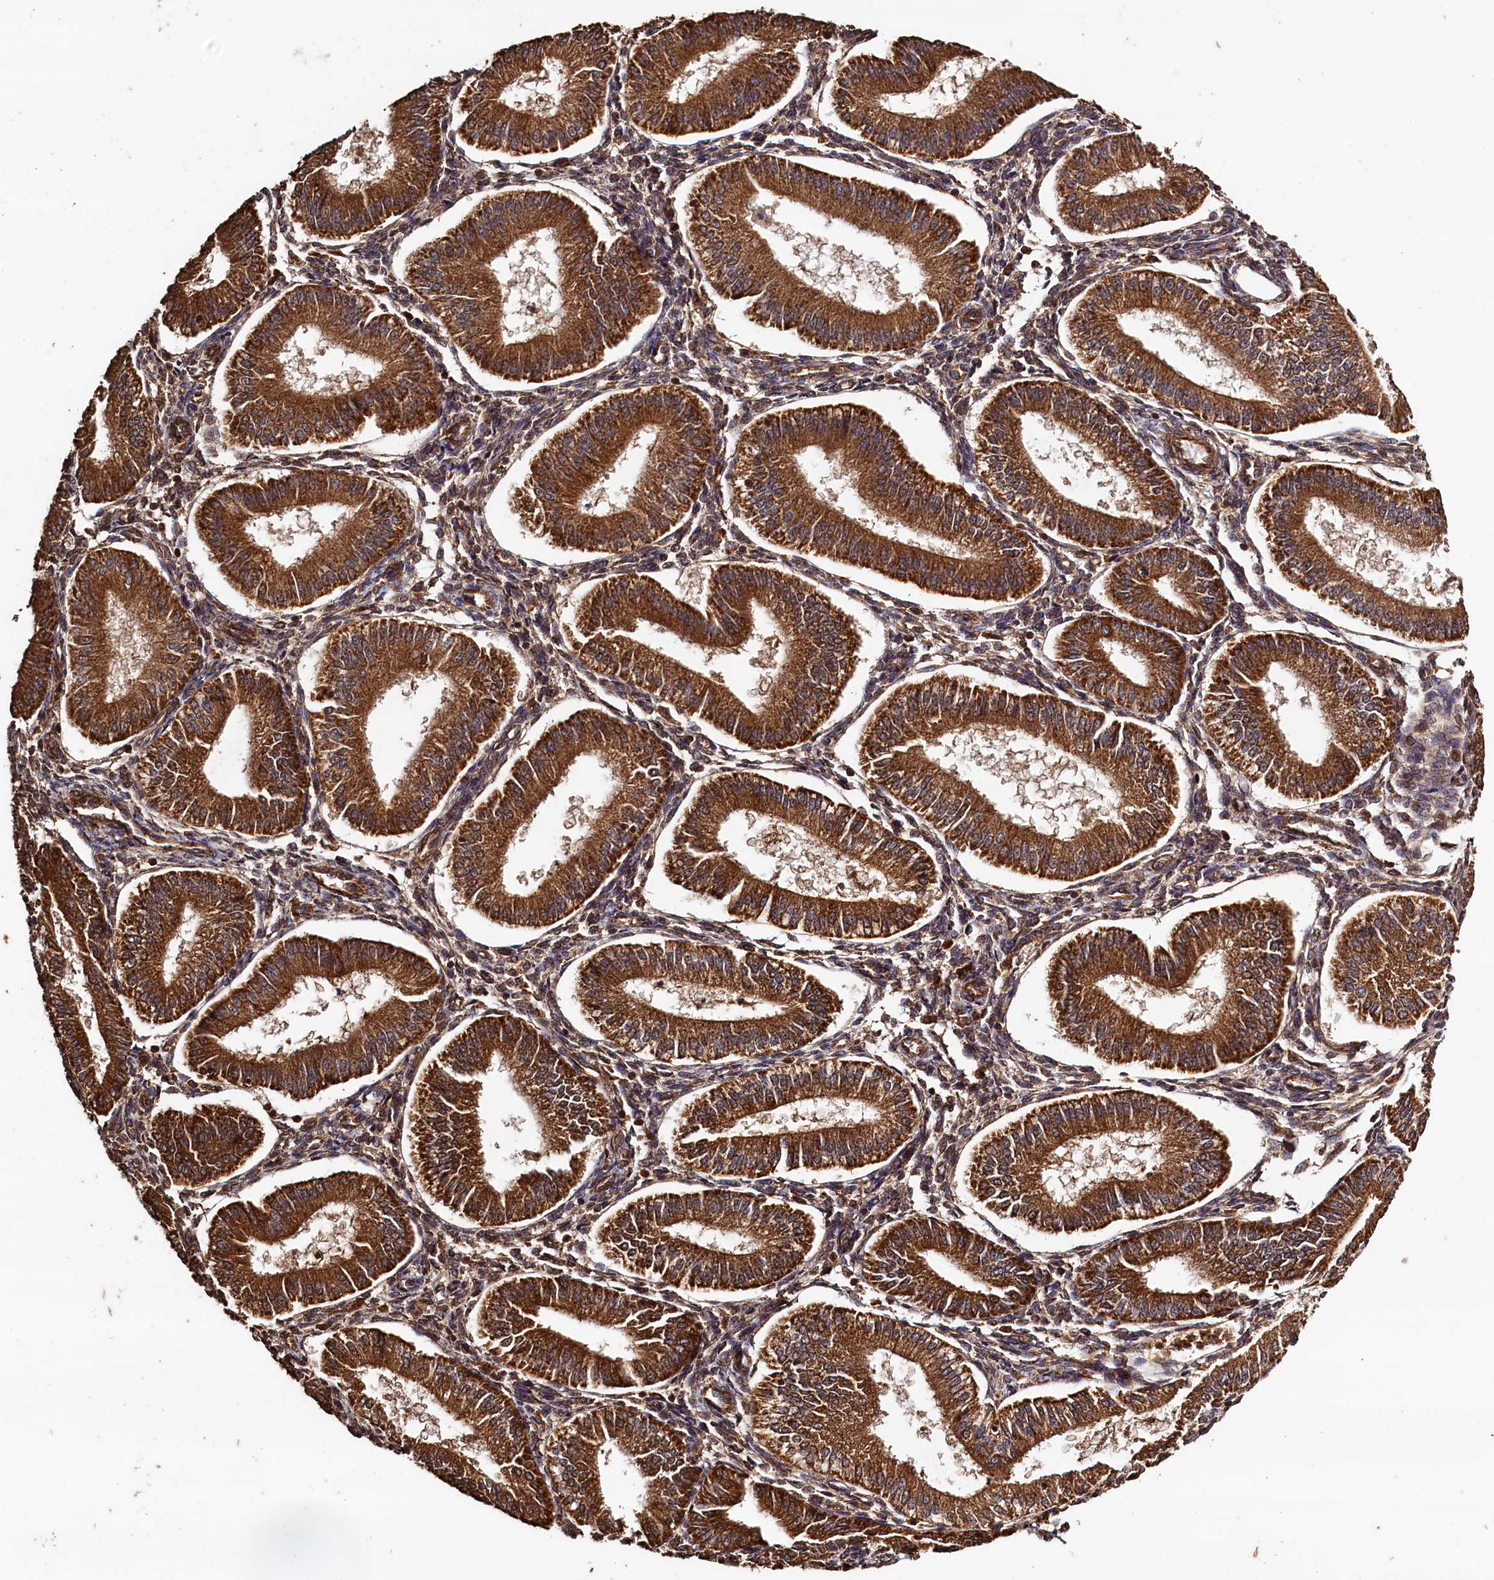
{"staining": {"intensity": "weak", "quantity": "25%-75%", "location": "cytoplasmic/membranous"}, "tissue": "endometrium", "cell_type": "Cells in endometrial stroma", "image_type": "normal", "snomed": [{"axis": "morphology", "description": "Normal tissue, NOS"}, {"axis": "topography", "description": "Endometrium"}], "caption": "Brown immunohistochemical staining in benign endometrium displays weak cytoplasmic/membranous expression in about 25%-75% of cells in endometrial stroma.", "gene": "SNX33", "patient": {"sex": "female", "age": 39}}